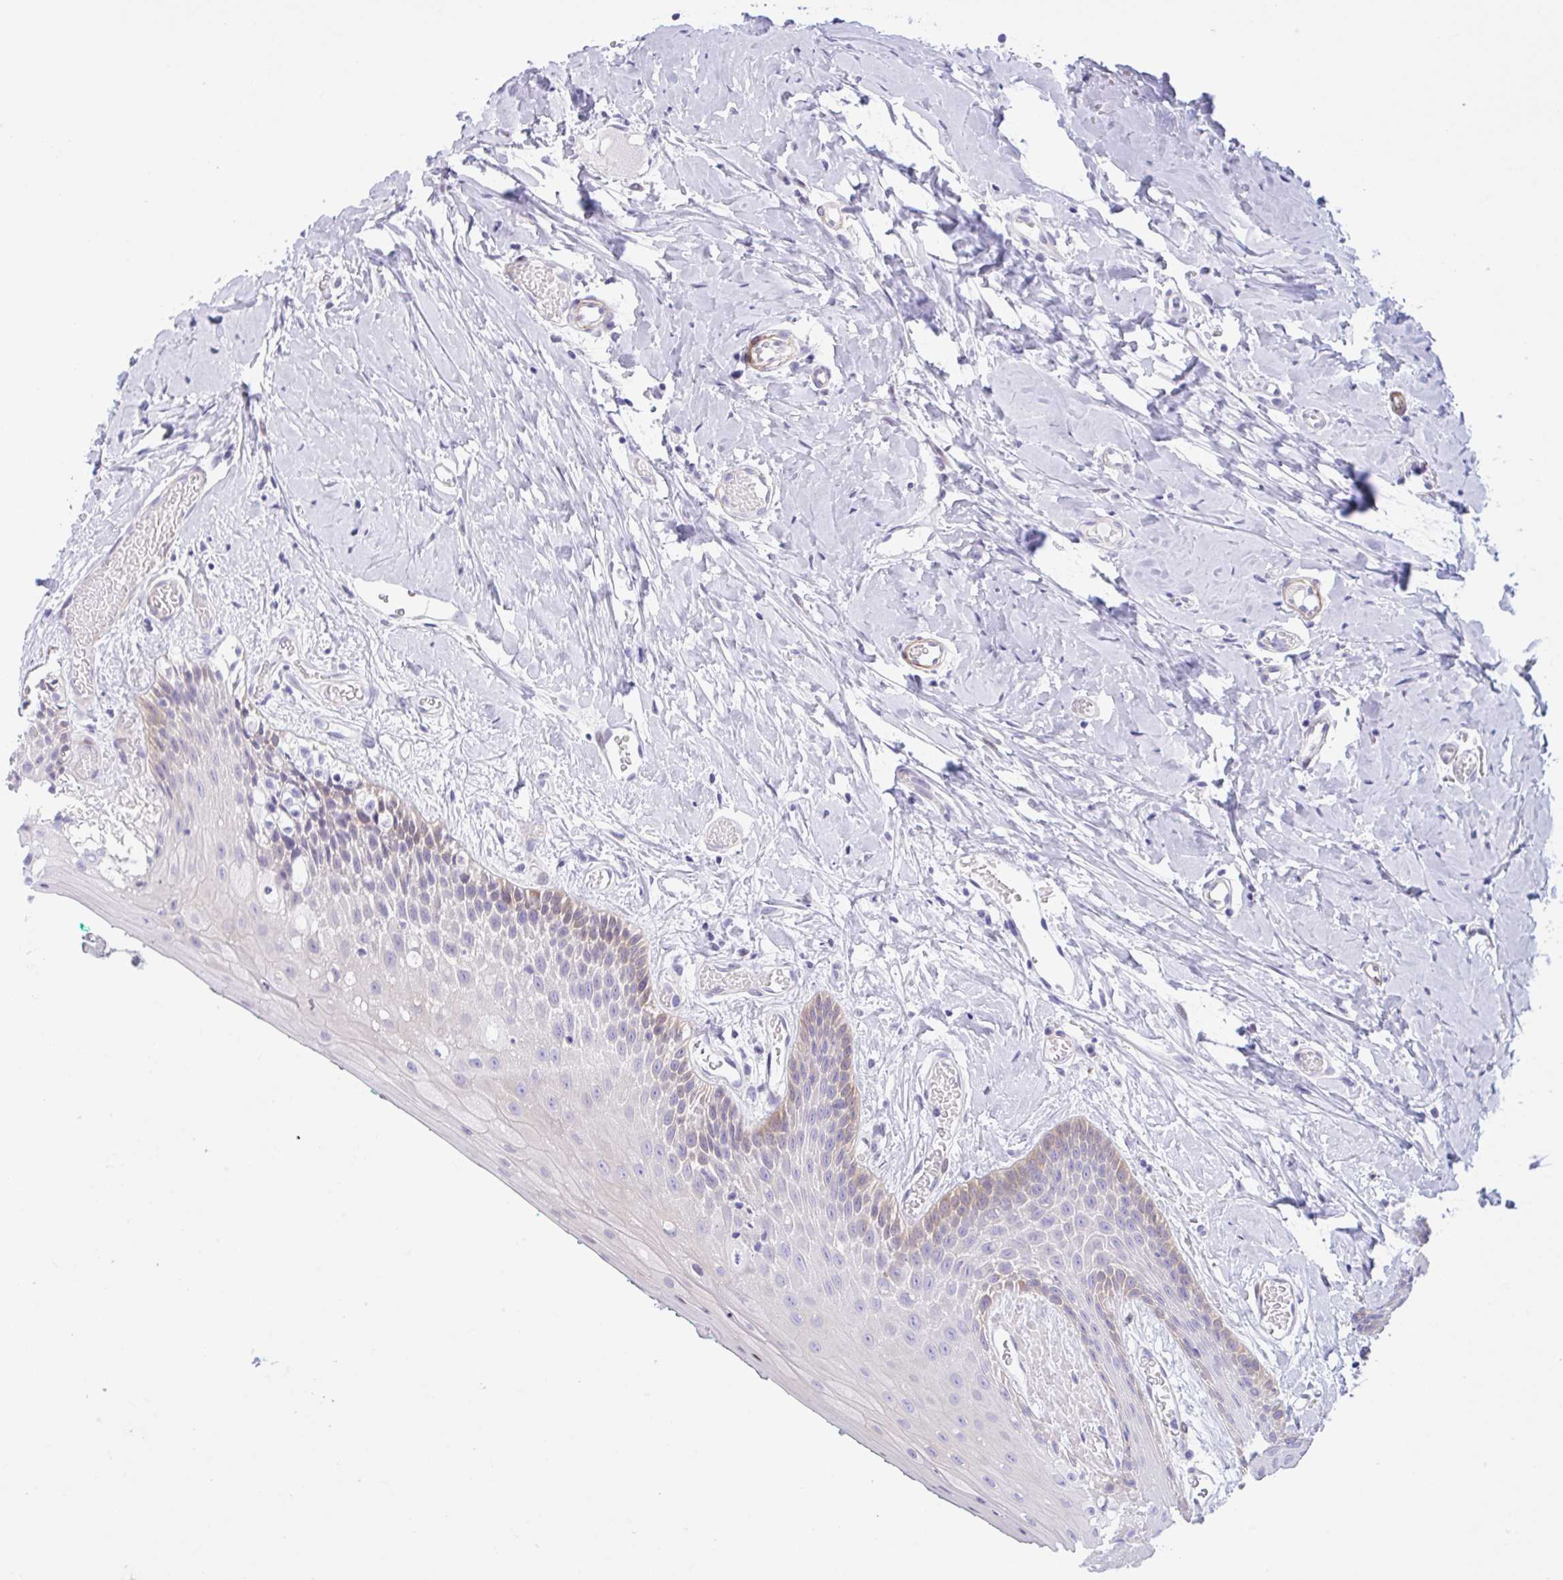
{"staining": {"intensity": "weak", "quantity": "<25%", "location": "cytoplasmic/membranous"}, "tissue": "oral mucosa", "cell_type": "Squamous epithelial cells", "image_type": "normal", "snomed": [{"axis": "morphology", "description": "Normal tissue, NOS"}, {"axis": "topography", "description": "Oral tissue"}, {"axis": "topography", "description": "Tounge, NOS"}], "caption": "This is a photomicrograph of immunohistochemistry (IHC) staining of unremarkable oral mucosa, which shows no positivity in squamous epithelial cells.", "gene": "AHCYL2", "patient": {"sex": "female", "age": 62}}